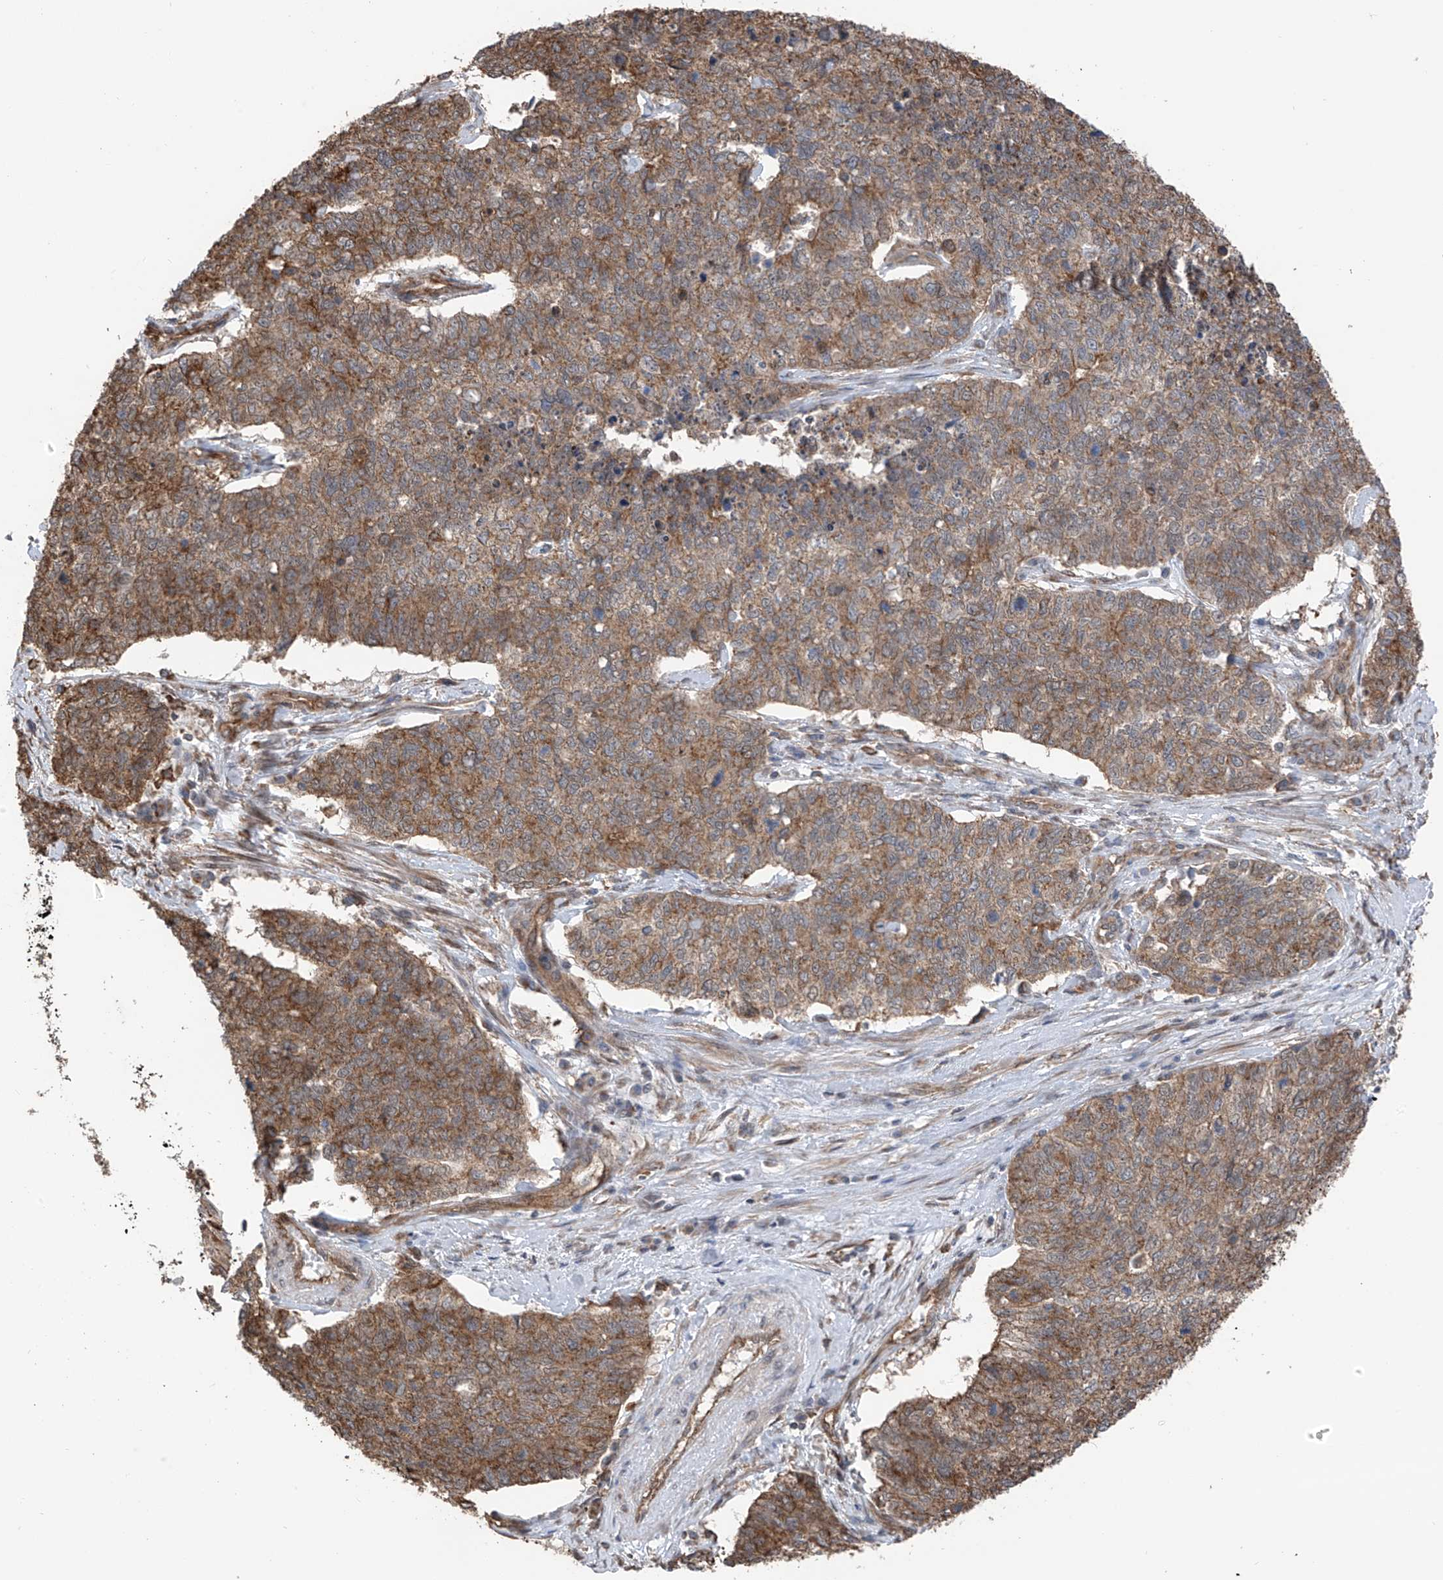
{"staining": {"intensity": "moderate", "quantity": ">75%", "location": "cytoplasmic/membranous"}, "tissue": "cervical cancer", "cell_type": "Tumor cells", "image_type": "cancer", "snomed": [{"axis": "morphology", "description": "Squamous cell carcinoma, NOS"}, {"axis": "topography", "description": "Cervix"}], "caption": "A medium amount of moderate cytoplasmic/membranous staining is seen in about >75% of tumor cells in cervical squamous cell carcinoma tissue.", "gene": "ZNF189", "patient": {"sex": "female", "age": 63}}